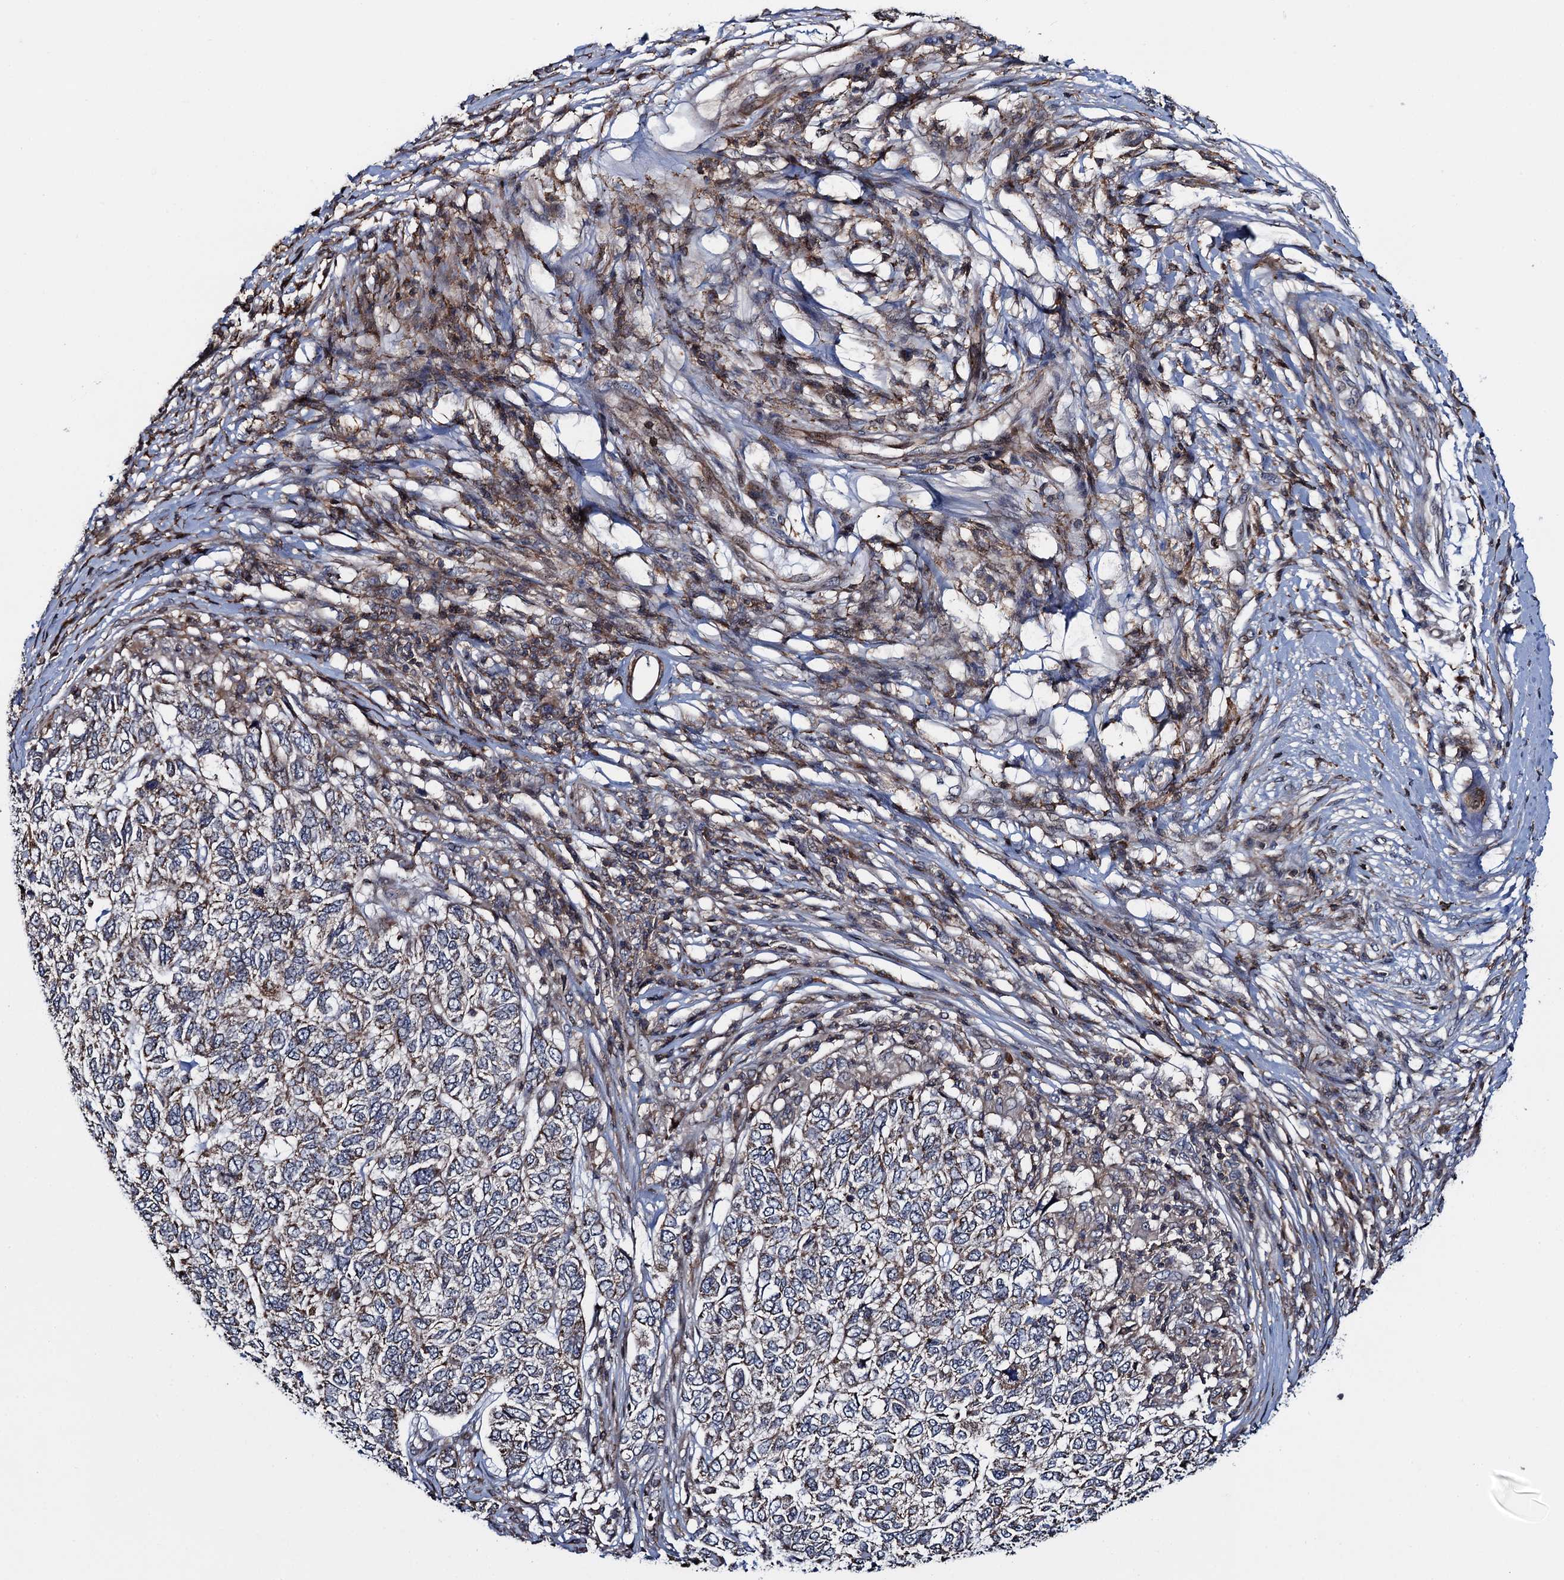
{"staining": {"intensity": "weak", "quantity": "25%-75%", "location": "cytoplasmic/membranous"}, "tissue": "skin cancer", "cell_type": "Tumor cells", "image_type": "cancer", "snomed": [{"axis": "morphology", "description": "Basal cell carcinoma"}, {"axis": "topography", "description": "Skin"}], "caption": "DAB (3,3'-diaminobenzidine) immunohistochemical staining of skin cancer reveals weak cytoplasmic/membranous protein positivity in about 25%-75% of tumor cells.", "gene": "CCDC102A", "patient": {"sex": "female", "age": 65}}